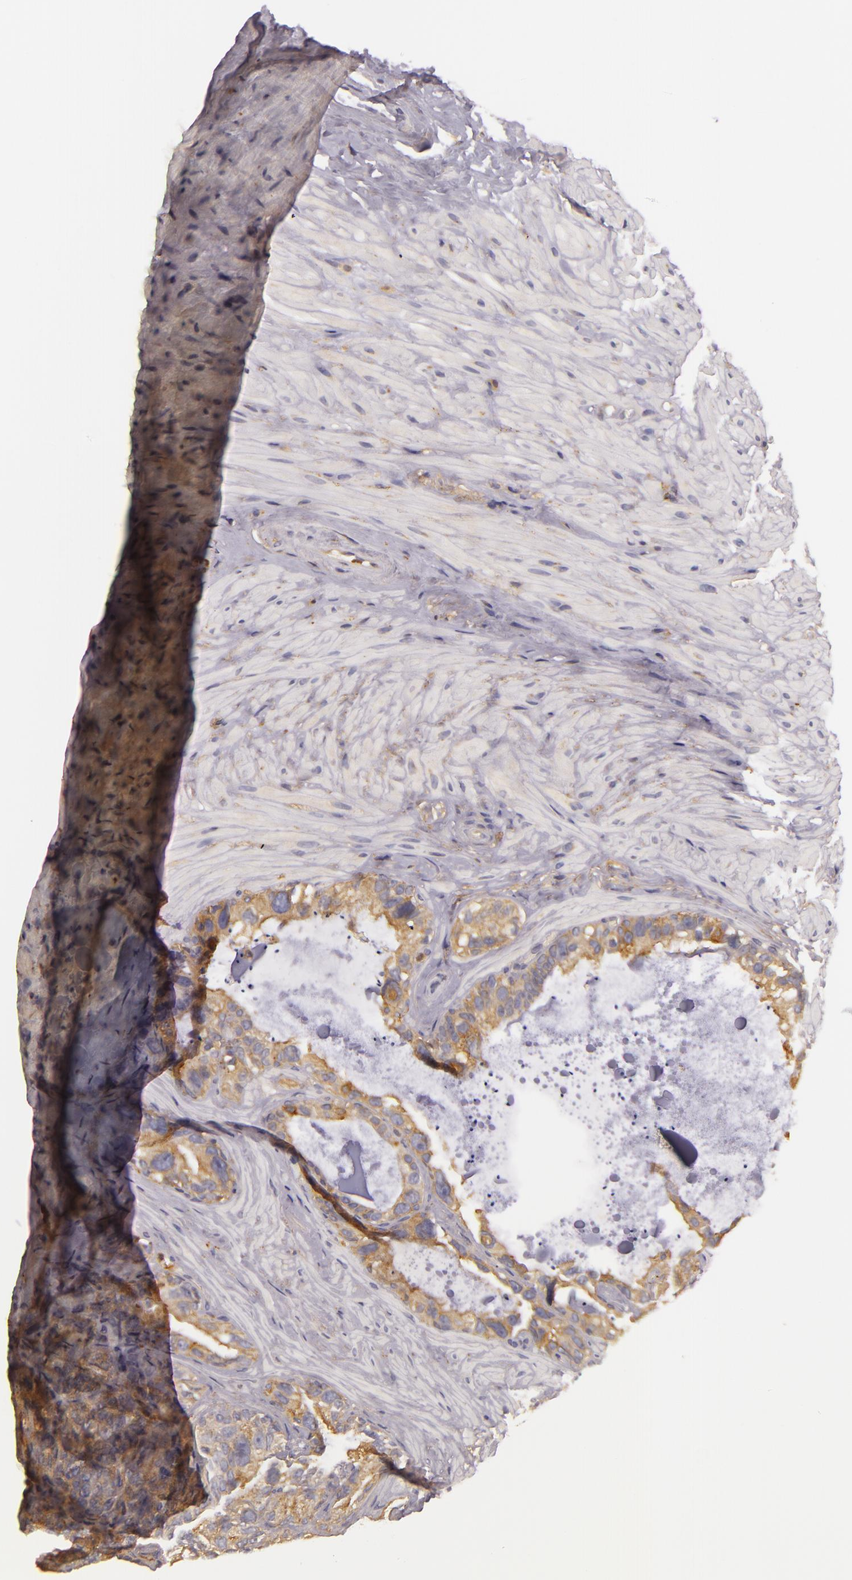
{"staining": {"intensity": "moderate", "quantity": ">75%", "location": "cytoplasmic/membranous"}, "tissue": "seminal vesicle", "cell_type": "Glandular cells", "image_type": "normal", "snomed": [{"axis": "morphology", "description": "Normal tissue, NOS"}, {"axis": "topography", "description": "Seminal veicle"}], "caption": "DAB immunohistochemical staining of benign seminal vesicle displays moderate cytoplasmic/membranous protein positivity in approximately >75% of glandular cells.", "gene": "TOM1", "patient": {"sex": "male", "age": 63}}